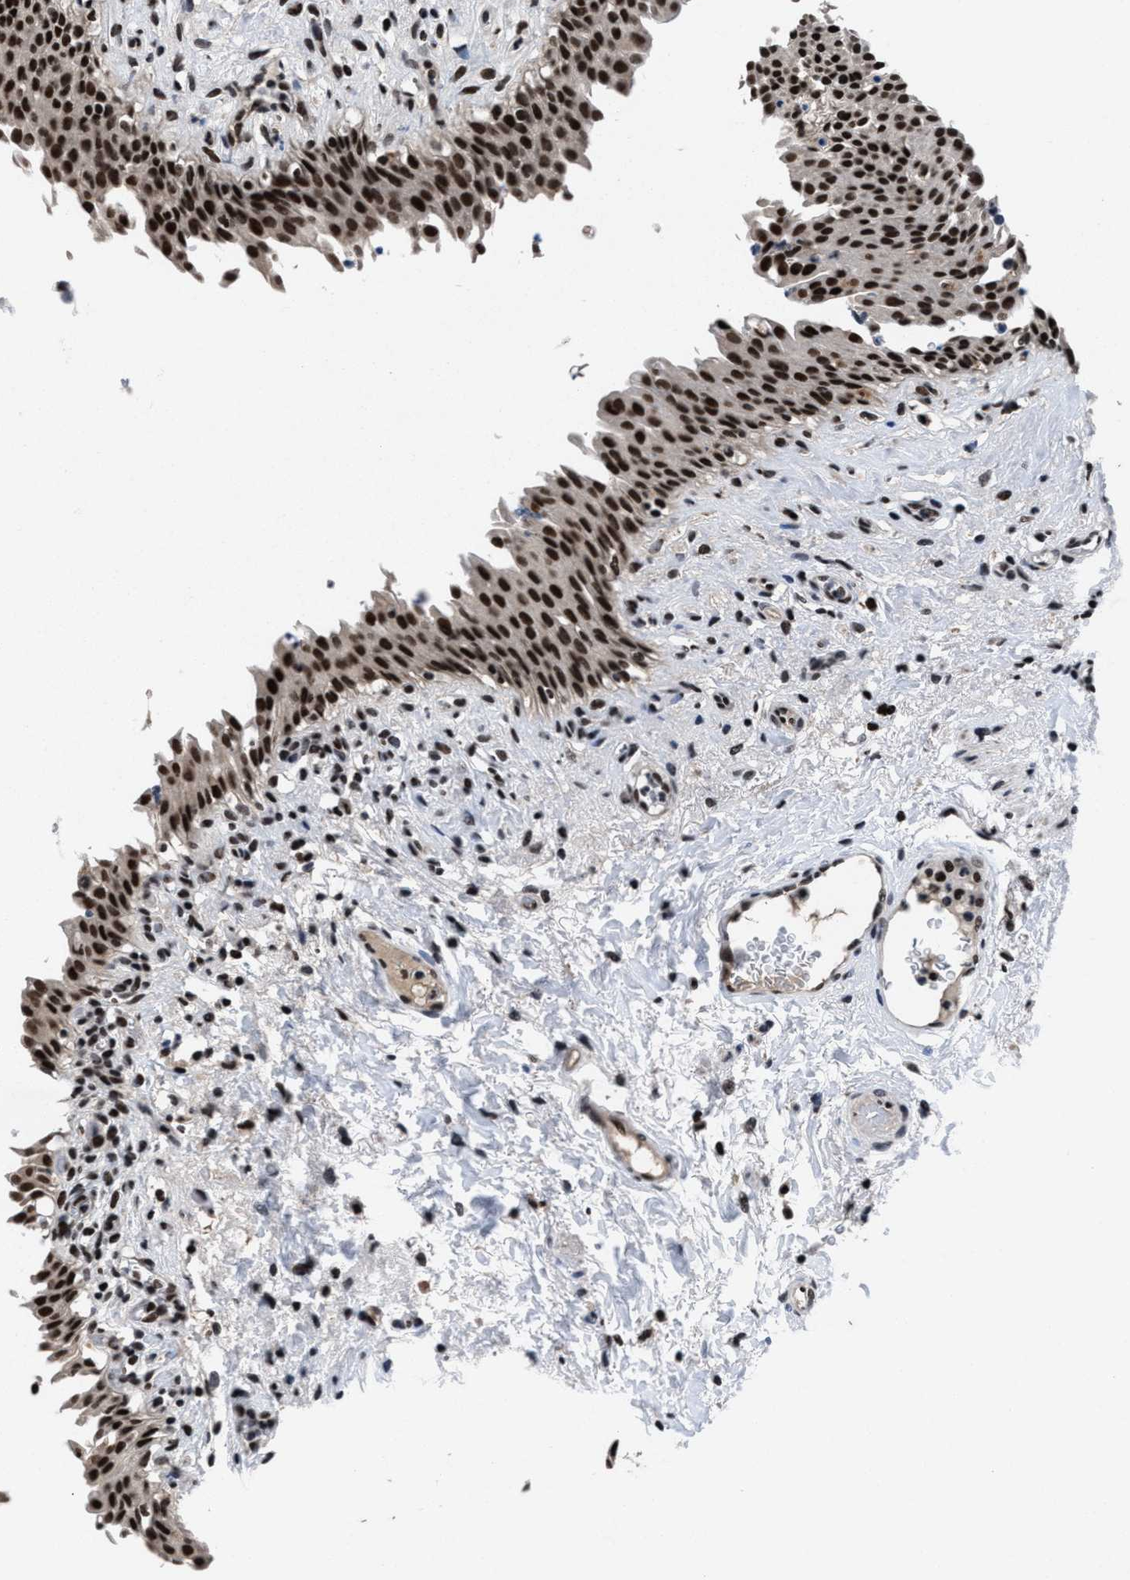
{"staining": {"intensity": "strong", "quantity": ">75%", "location": "nuclear"}, "tissue": "urinary bladder", "cell_type": "Urothelial cells", "image_type": "normal", "snomed": [{"axis": "morphology", "description": "Normal tissue, NOS"}, {"axis": "topography", "description": "Urinary bladder"}], "caption": "Immunohistochemistry histopathology image of benign urinary bladder: urinary bladder stained using IHC reveals high levels of strong protein expression localized specifically in the nuclear of urothelial cells, appearing as a nuclear brown color.", "gene": "WDR81", "patient": {"sex": "female", "age": 60}}